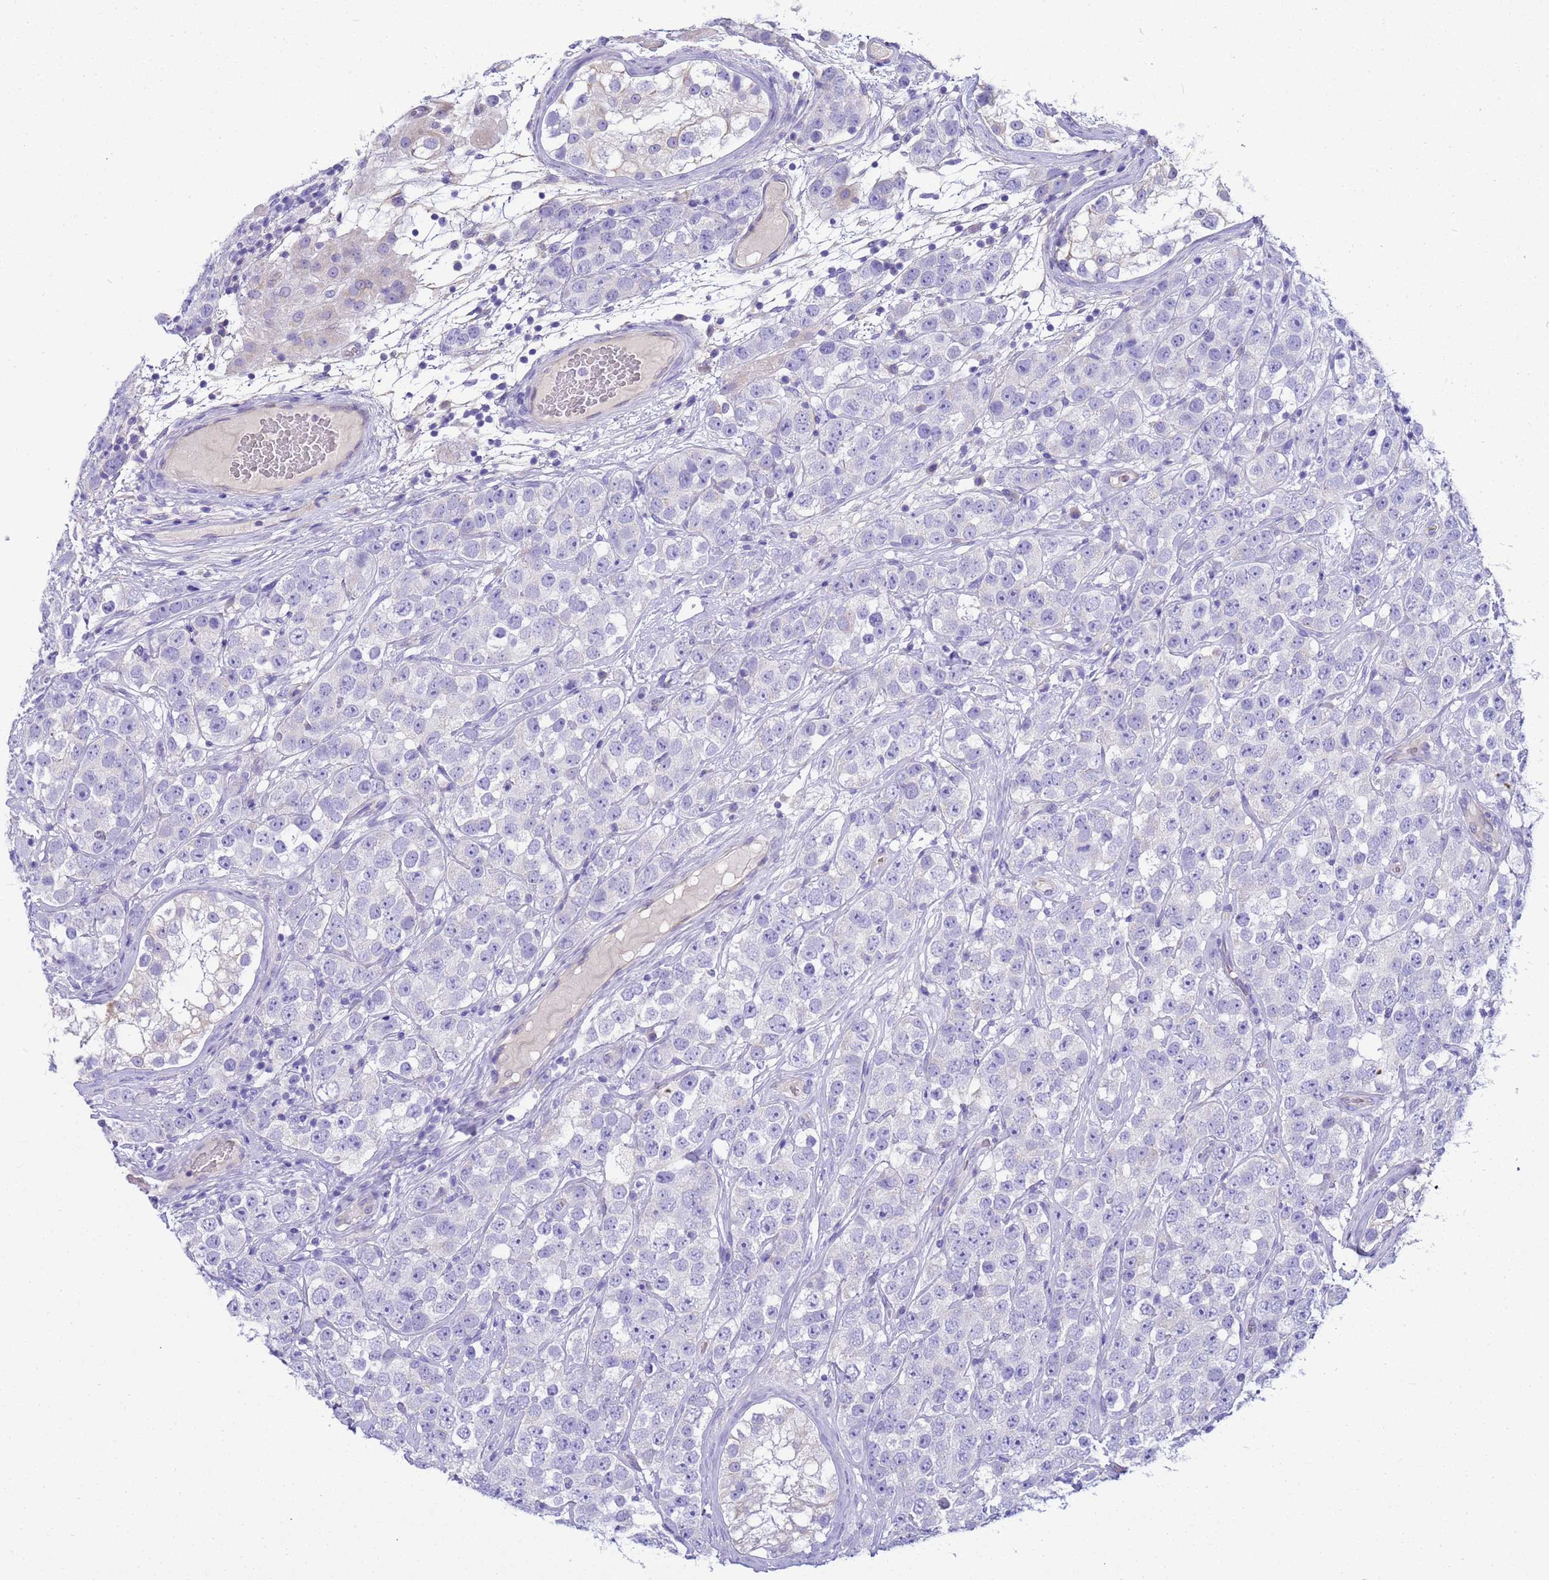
{"staining": {"intensity": "negative", "quantity": "none", "location": "none"}, "tissue": "testis cancer", "cell_type": "Tumor cells", "image_type": "cancer", "snomed": [{"axis": "morphology", "description": "Seminoma, NOS"}, {"axis": "topography", "description": "Testis"}], "caption": "There is no significant positivity in tumor cells of testis cancer (seminoma).", "gene": "RIPPLY2", "patient": {"sex": "male", "age": 28}}